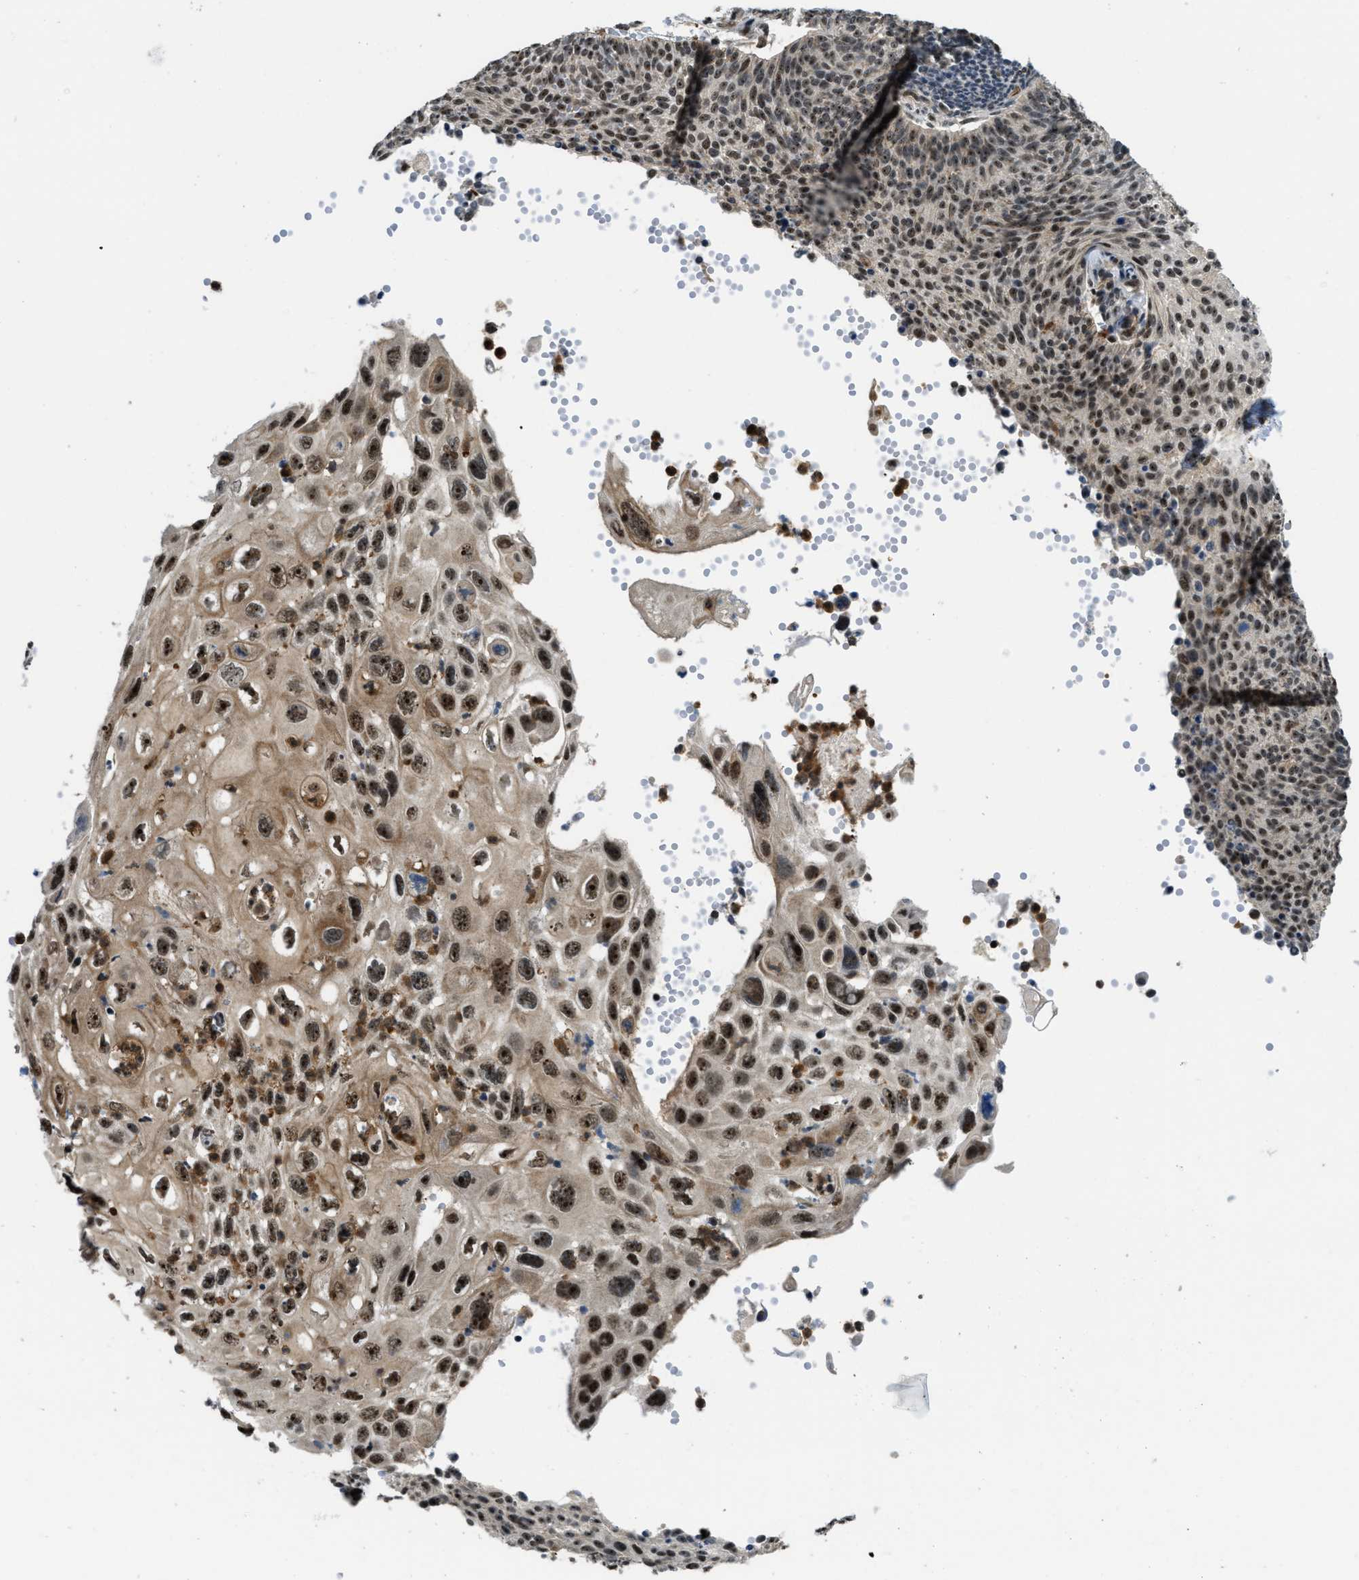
{"staining": {"intensity": "moderate", "quantity": ">75%", "location": "nuclear"}, "tissue": "cervical cancer", "cell_type": "Tumor cells", "image_type": "cancer", "snomed": [{"axis": "morphology", "description": "Squamous cell carcinoma, NOS"}, {"axis": "topography", "description": "Cervix"}], "caption": "The micrograph demonstrates staining of cervical cancer (squamous cell carcinoma), revealing moderate nuclear protein positivity (brown color) within tumor cells. (Stains: DAB in brown, nuclei in blue, Microscopy: brightfield microscopy at high magnification).", "gene": "E2F1", "patient": {"sex": "female", "age": 70}}